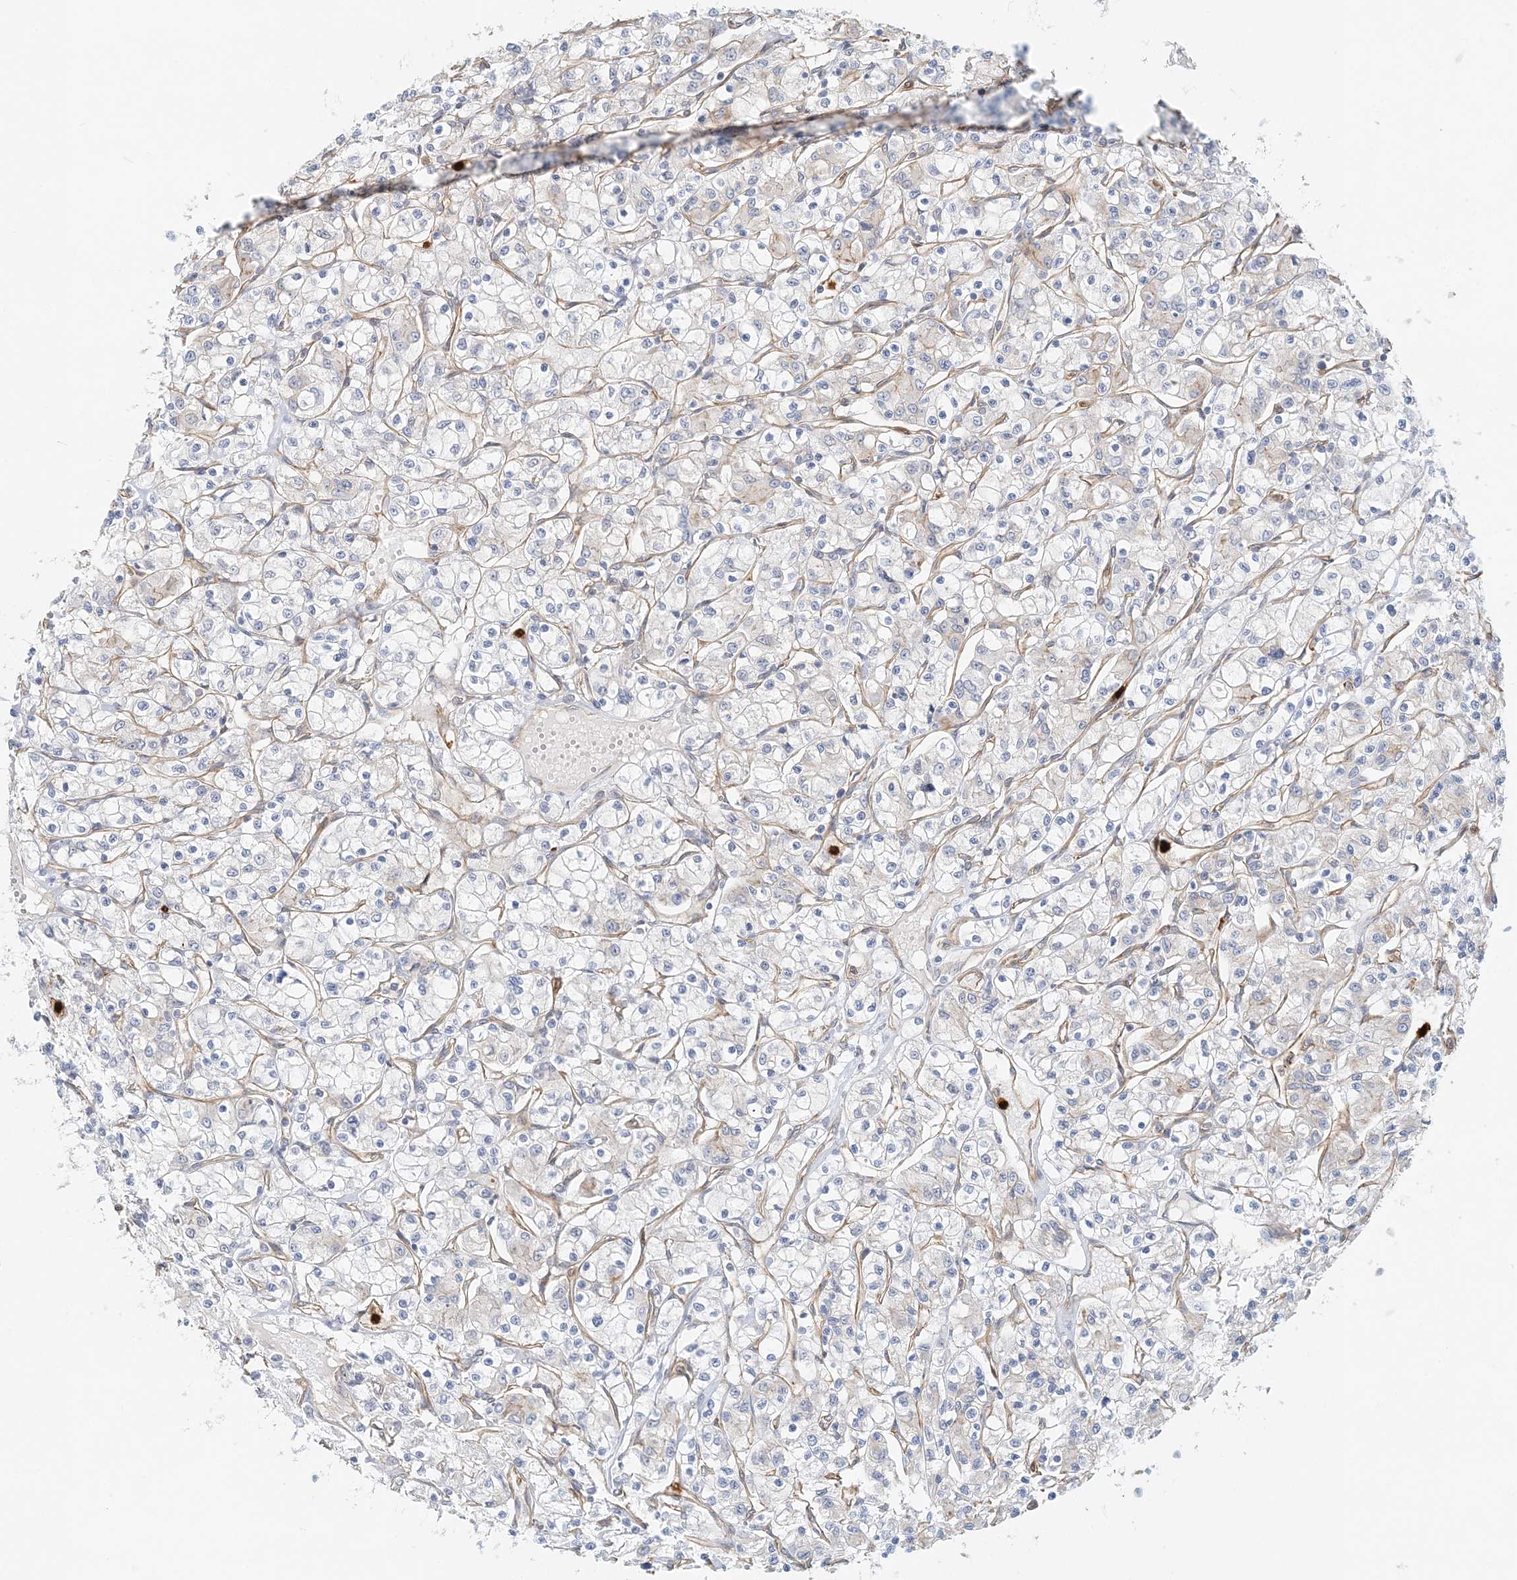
{"staining": {"intensity": "negative", "quantity": "none", "location": "none"}, "tissue": "renal cancer", "cell_type": "Tumor cells", "image_type": "cancer", "snomed": [{"axis": "morphology", "description": "Adenocarcinoma, NOS"}, {"axis": "topography", "description": "Kidney"}], "caption": "The image reveals no staining of tumor cells in adenocarcinoma (renal).", "gene": "DNAH1", "patient": {"sex": "female", "age": 59}}